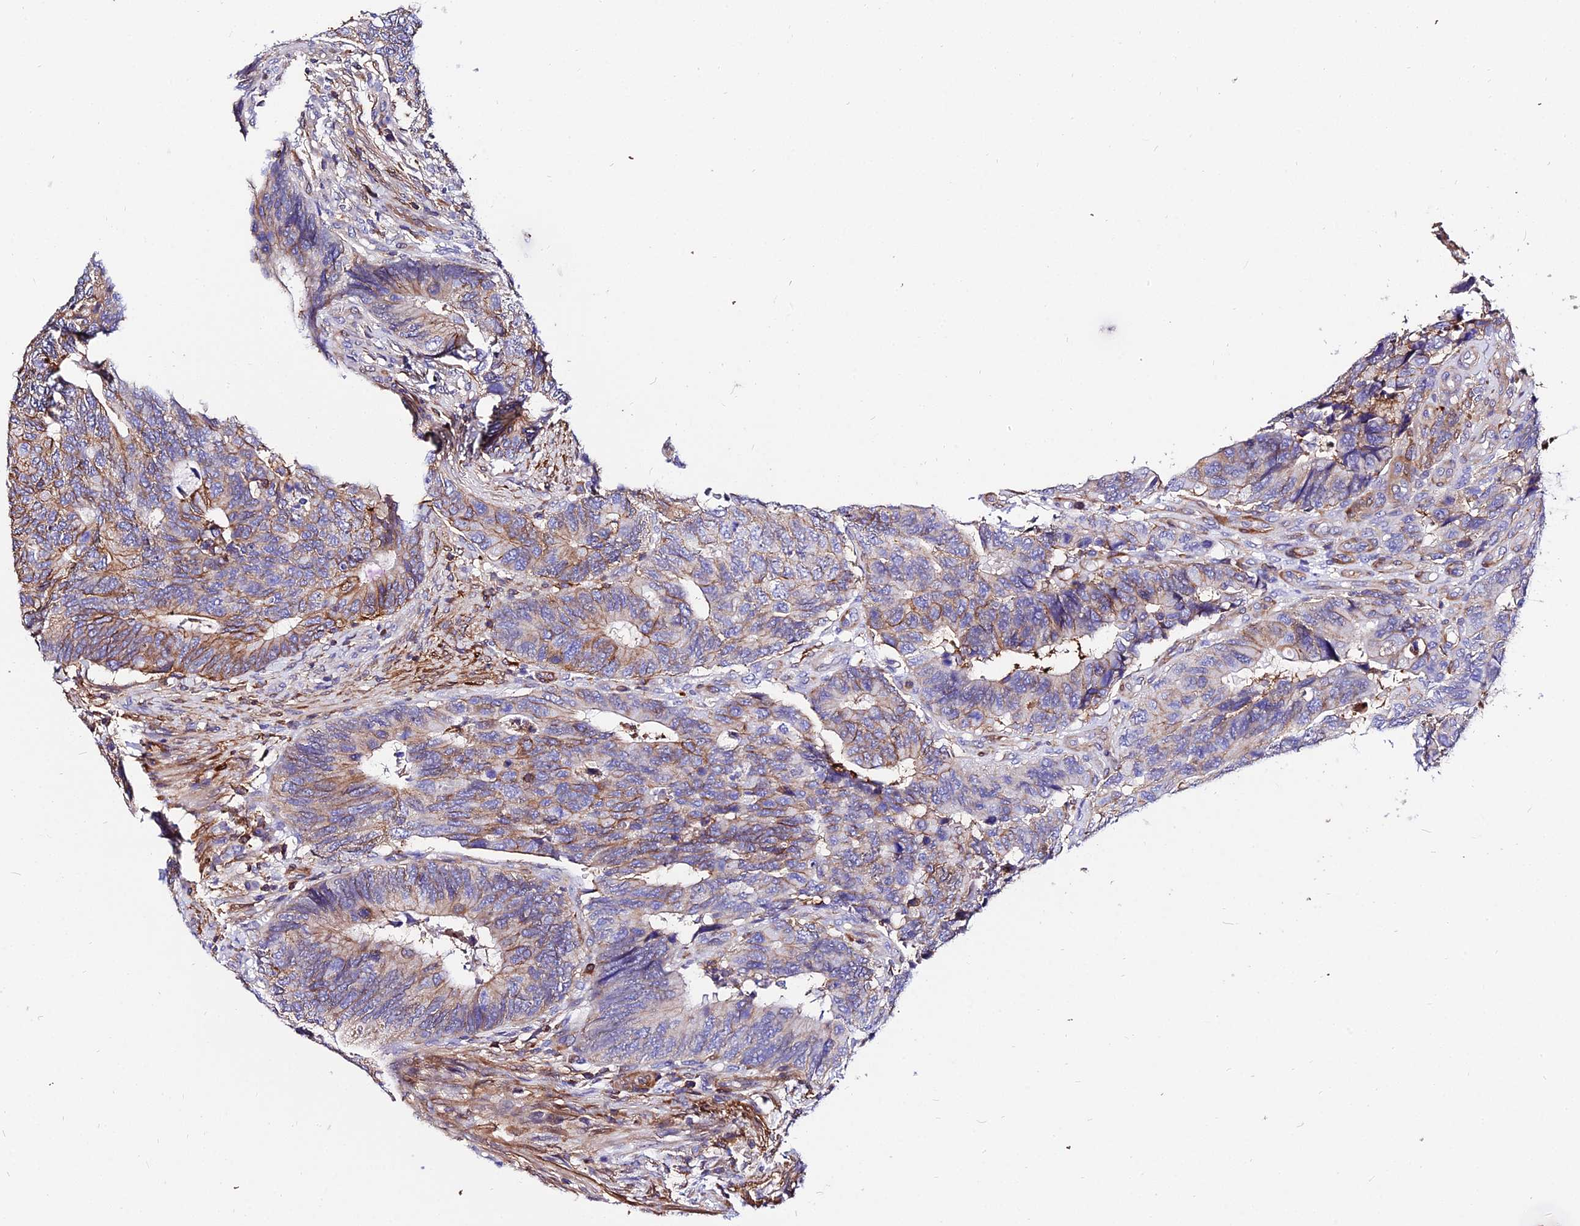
{"staining": {"intensity": "moderate", "quantity": "25%-75%", "location": "cytoplasmic/membranous"}, "tissue": "colorectal cancer", "cell_type": "Tumor cells", "image_type": "cancer", "snomed": [{"axis": "morphology", "description": "Adenocarcinoma, NOS"}, {"axis": "topography", "description": "Colon"}], "caption": "There is medium levels of moderate cytoplasmic/membranous staining in tumor cells of colorectal cancer, as demonstrated by immunohistochemical staining (brown color).", "gene": "CSRP1", "patient": {"sex": "male", "age": 87}}